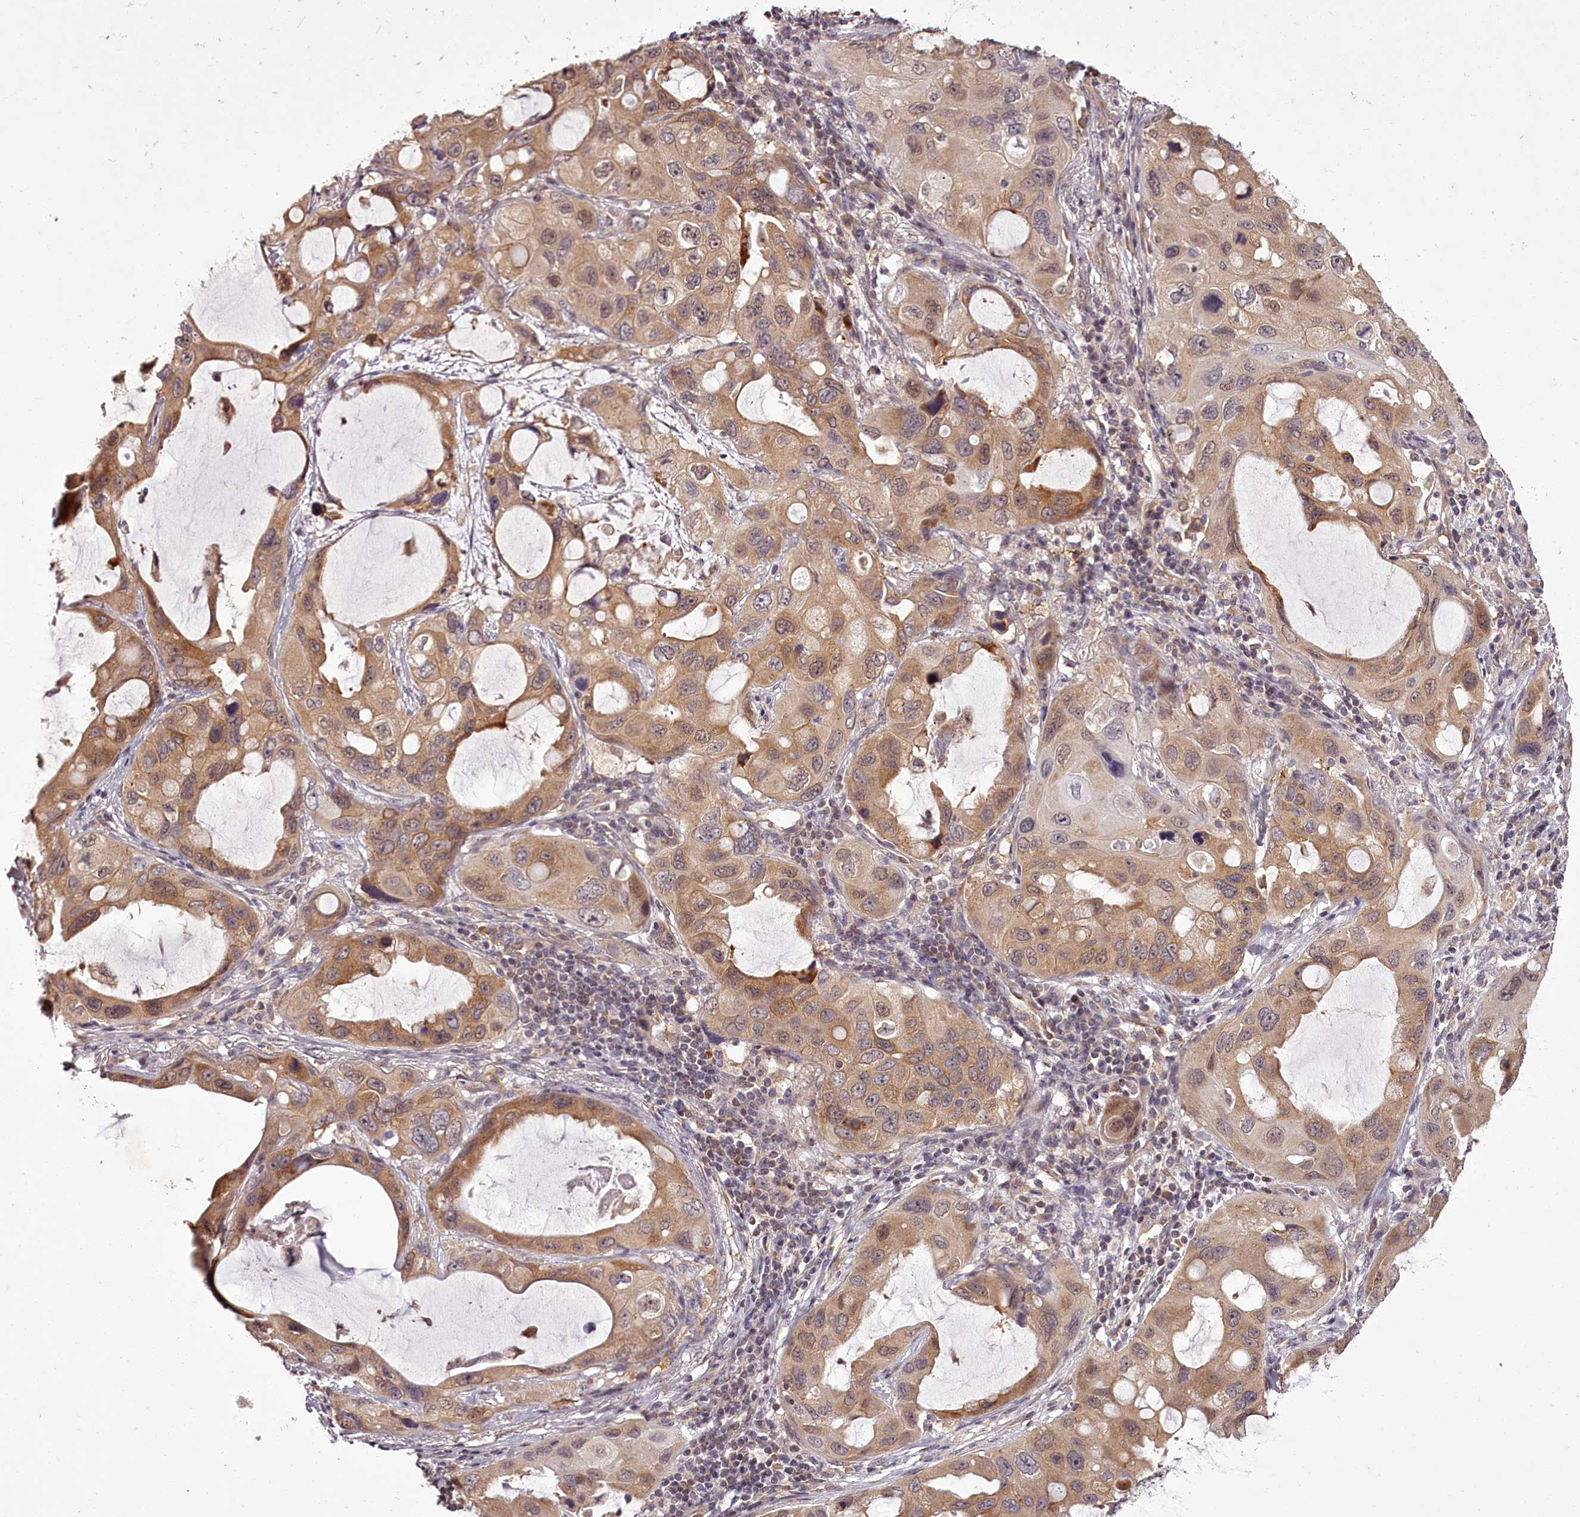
{"staining": {"intensity": "moderate", "quantity": ">75%", "location": "cytoplasmic/membranous"}, "tissue": "lung cancer", "cell_type": "Tumor cells", "image_type": "cancer", "snomed": [{"axis": "morphology", "description": "Squamous cell carcinoma, NOS"}, {"axis": "topography", "description": "Lung"}], "caption": "IHC of lung cancer shows medium levels of moderate cytoplasmic/membranous staining in about >75% of tumor cells. (IHC, brightfield microscopy, high magnification).", "gene": "CCDC92", "patient": {"sex": "female", "age": 73}}